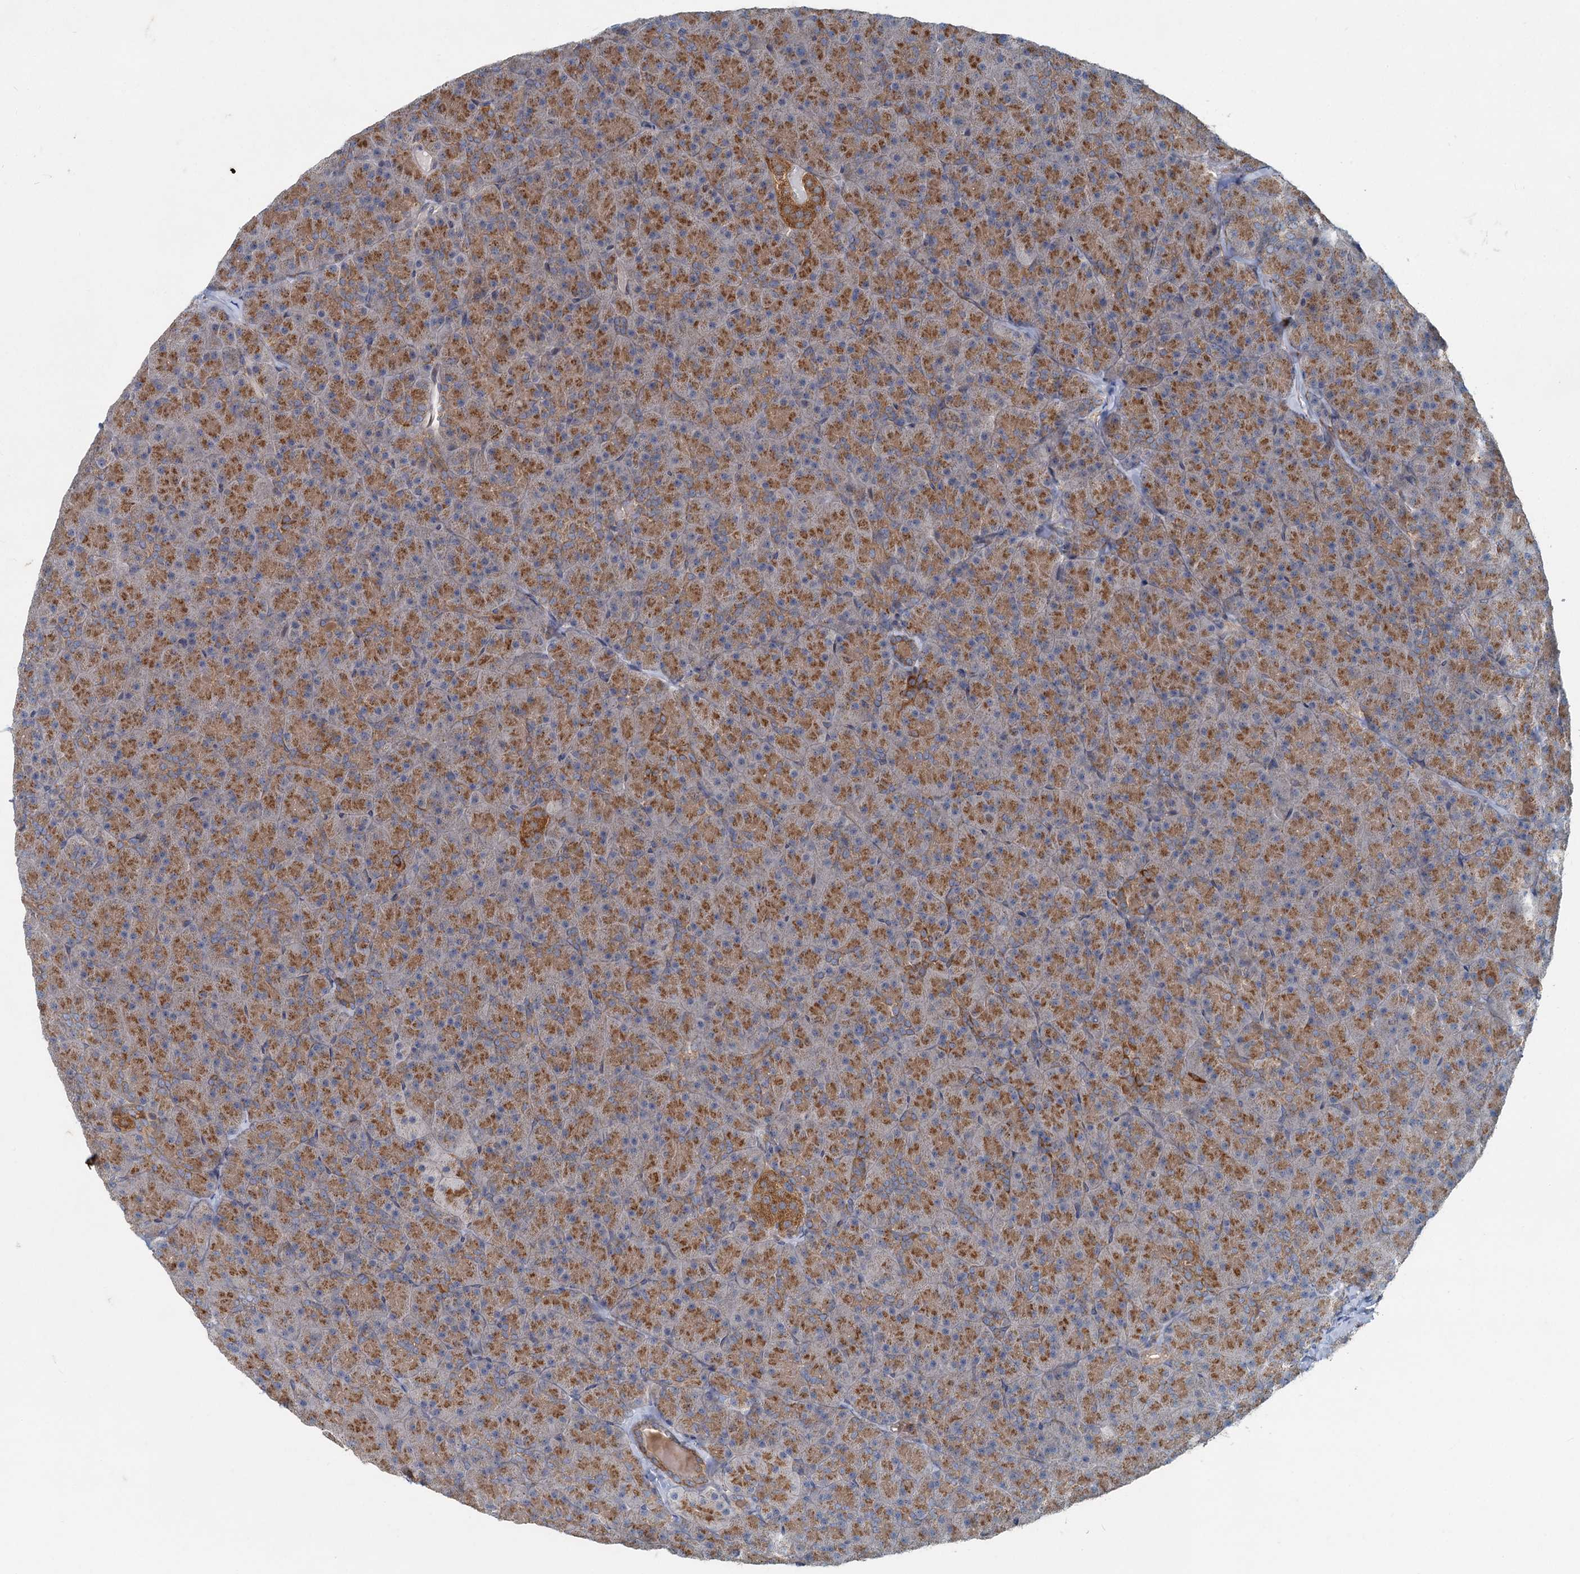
{"staining": {"intensity": "strong", "quantity": ">75%", "location": "cytoplasmic/membranous"}, "tissue": "pancreas", "cell_type": "Exocrine glandular cells", "image_type": "normal", "snomed": [{"axis": "morphology", "description": "Normal tissue, NOS"}, {"axis": "topography", "description": "Pancreas"}], "caption": "Immunohistochemistry histopathology image of unremarkable human pancreas stained for a protein (brown), which reveals high levels of strong cytoplasmic/membranous staining in approximately >75% of exocrine glandular cells.", "gene": "ADCY2", "patient": {"sex": "male", "age": 36}}